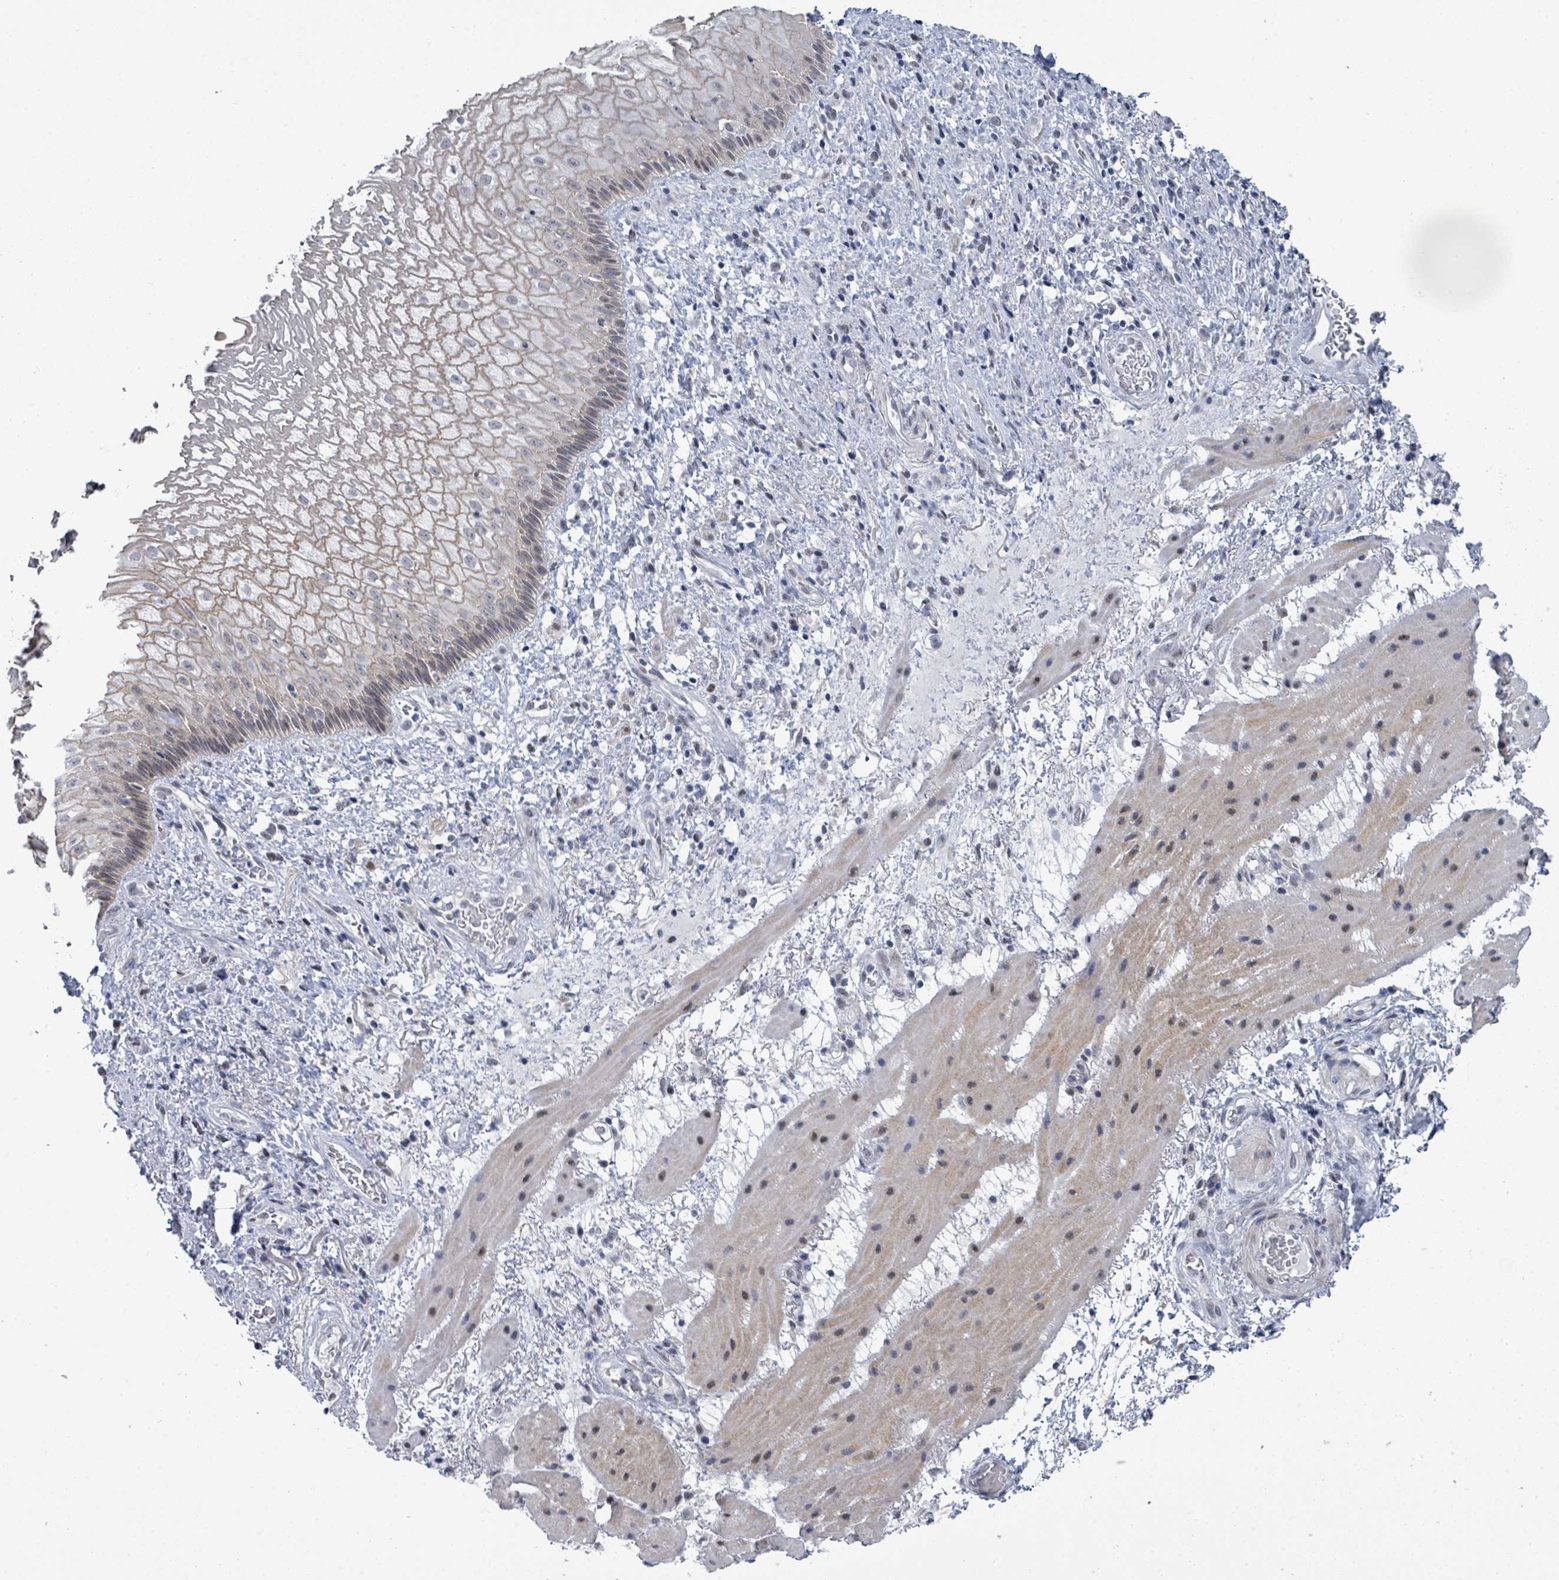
{"staining": {"intensity": "weak", "quantity": "25%-75%", "location": "cytoplasmic/membranous,nuclear"}, "tissue": "esophagus", "cell_type": "Squamous epithelial cells", "image_type": "normal", "snomed": [{"axis": "morphology", "description": "Normal tissue, NOS"}, {"axis": "topography", "description": "Esophagus"}], "caption": "Benign esophagus displays weak cytoplasmic/membranous,nuclear positivity in about 25%-75% of squamous epithelial cells The protein is shown in brown color, while the nuclei are stained blue..", "gene": "CT45A10", "patient": {"sex": "female", "age": 75}}